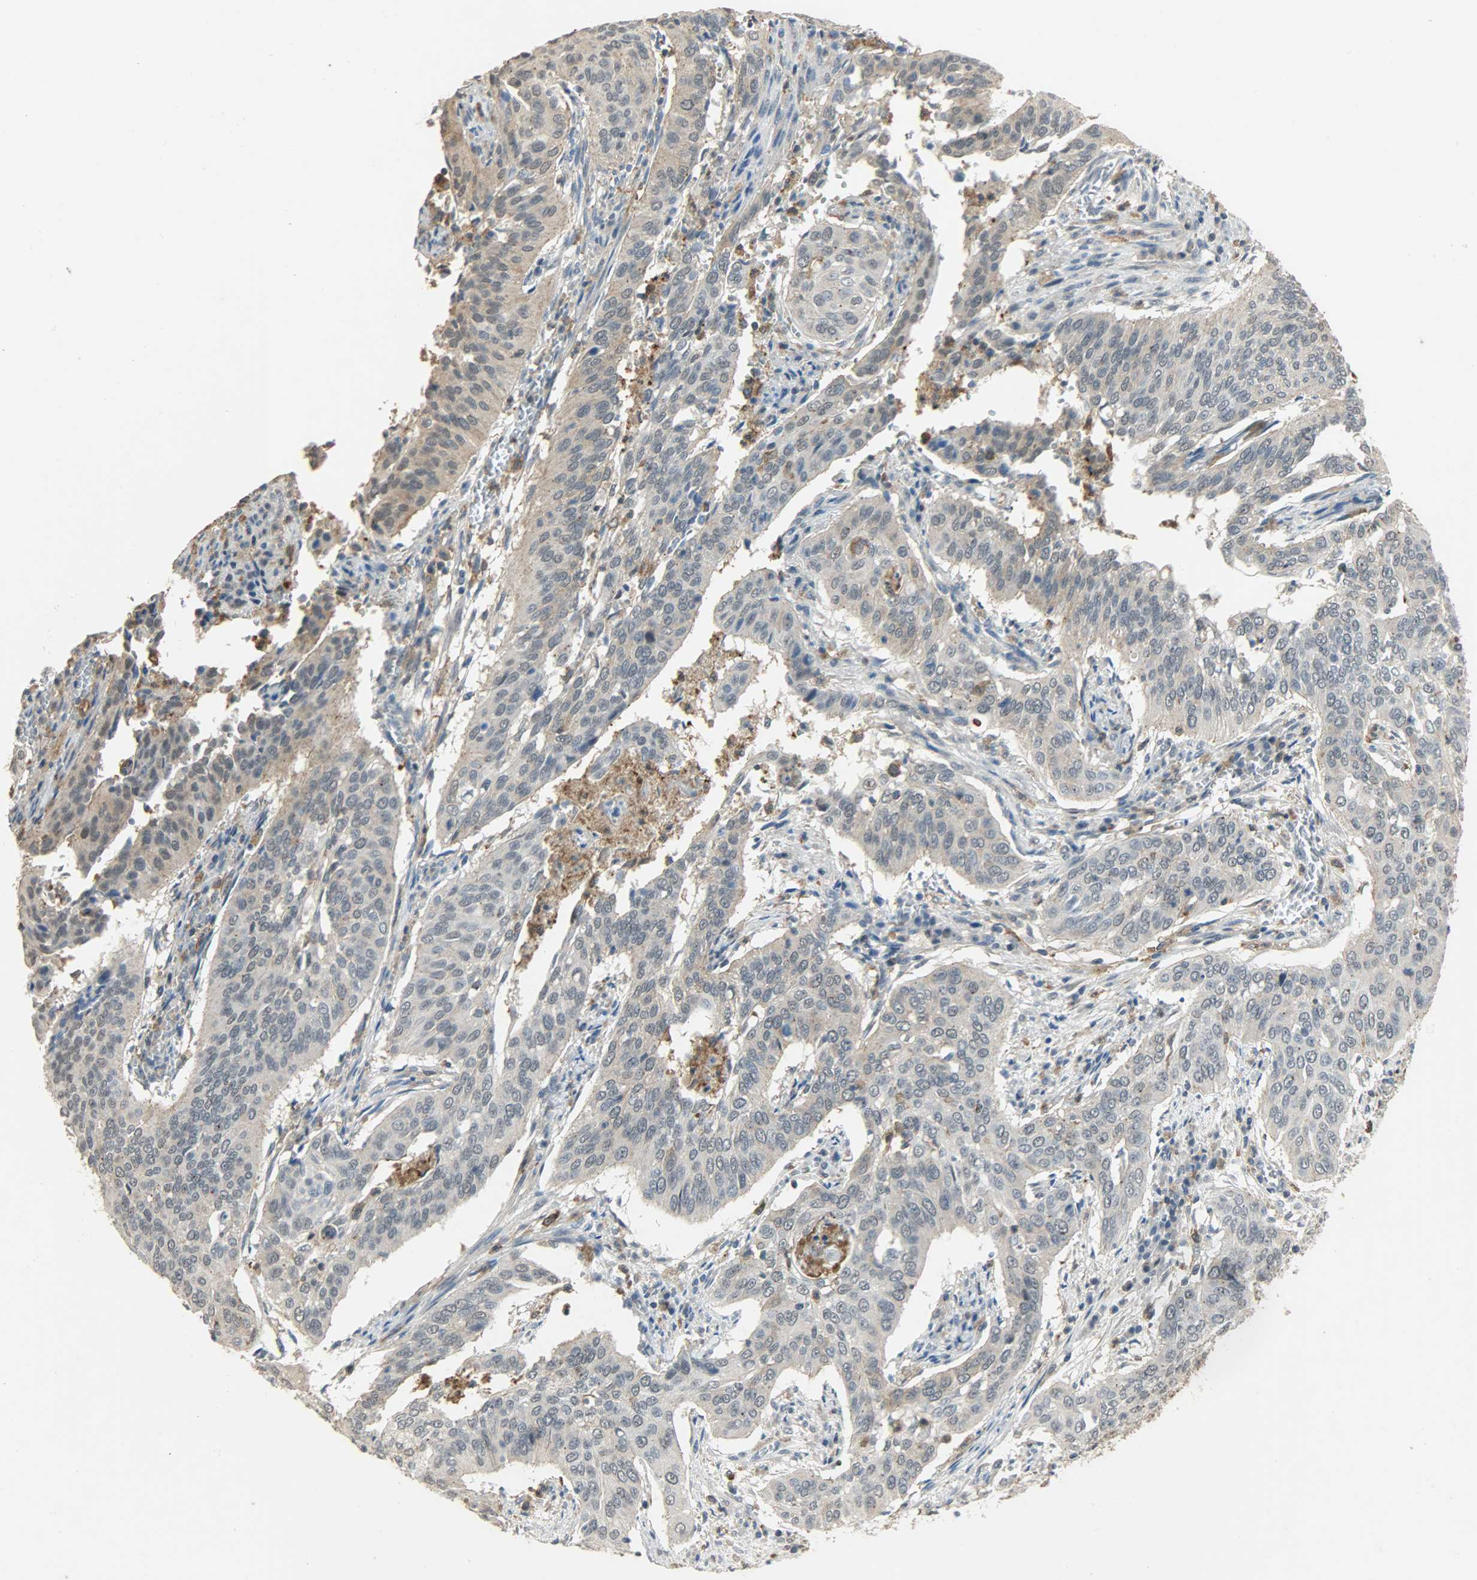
{"staining": {"intensity": "weak", "quantity": "25%-75%", "location": "cytoplasmic/membranous"}, "tissue": "cervical cancer", "cell_type": "Tumor cells", "image_type": "cancer", "snomed": [{"axis": "morphology", "description": "Squamous cell carcinoma, NOS"}, {"axis": "topography", "description": "Cervix"}], "caption": "Weak cytoplasmic/membranous expression for a protein is appreciated in about 25%-75% of tumor cells of squamous cell carcinoma (cervical) using immunohistochemistry (IHC).", "gene": "SKAP2", "patient": {"sex": "female", "age": 39}}